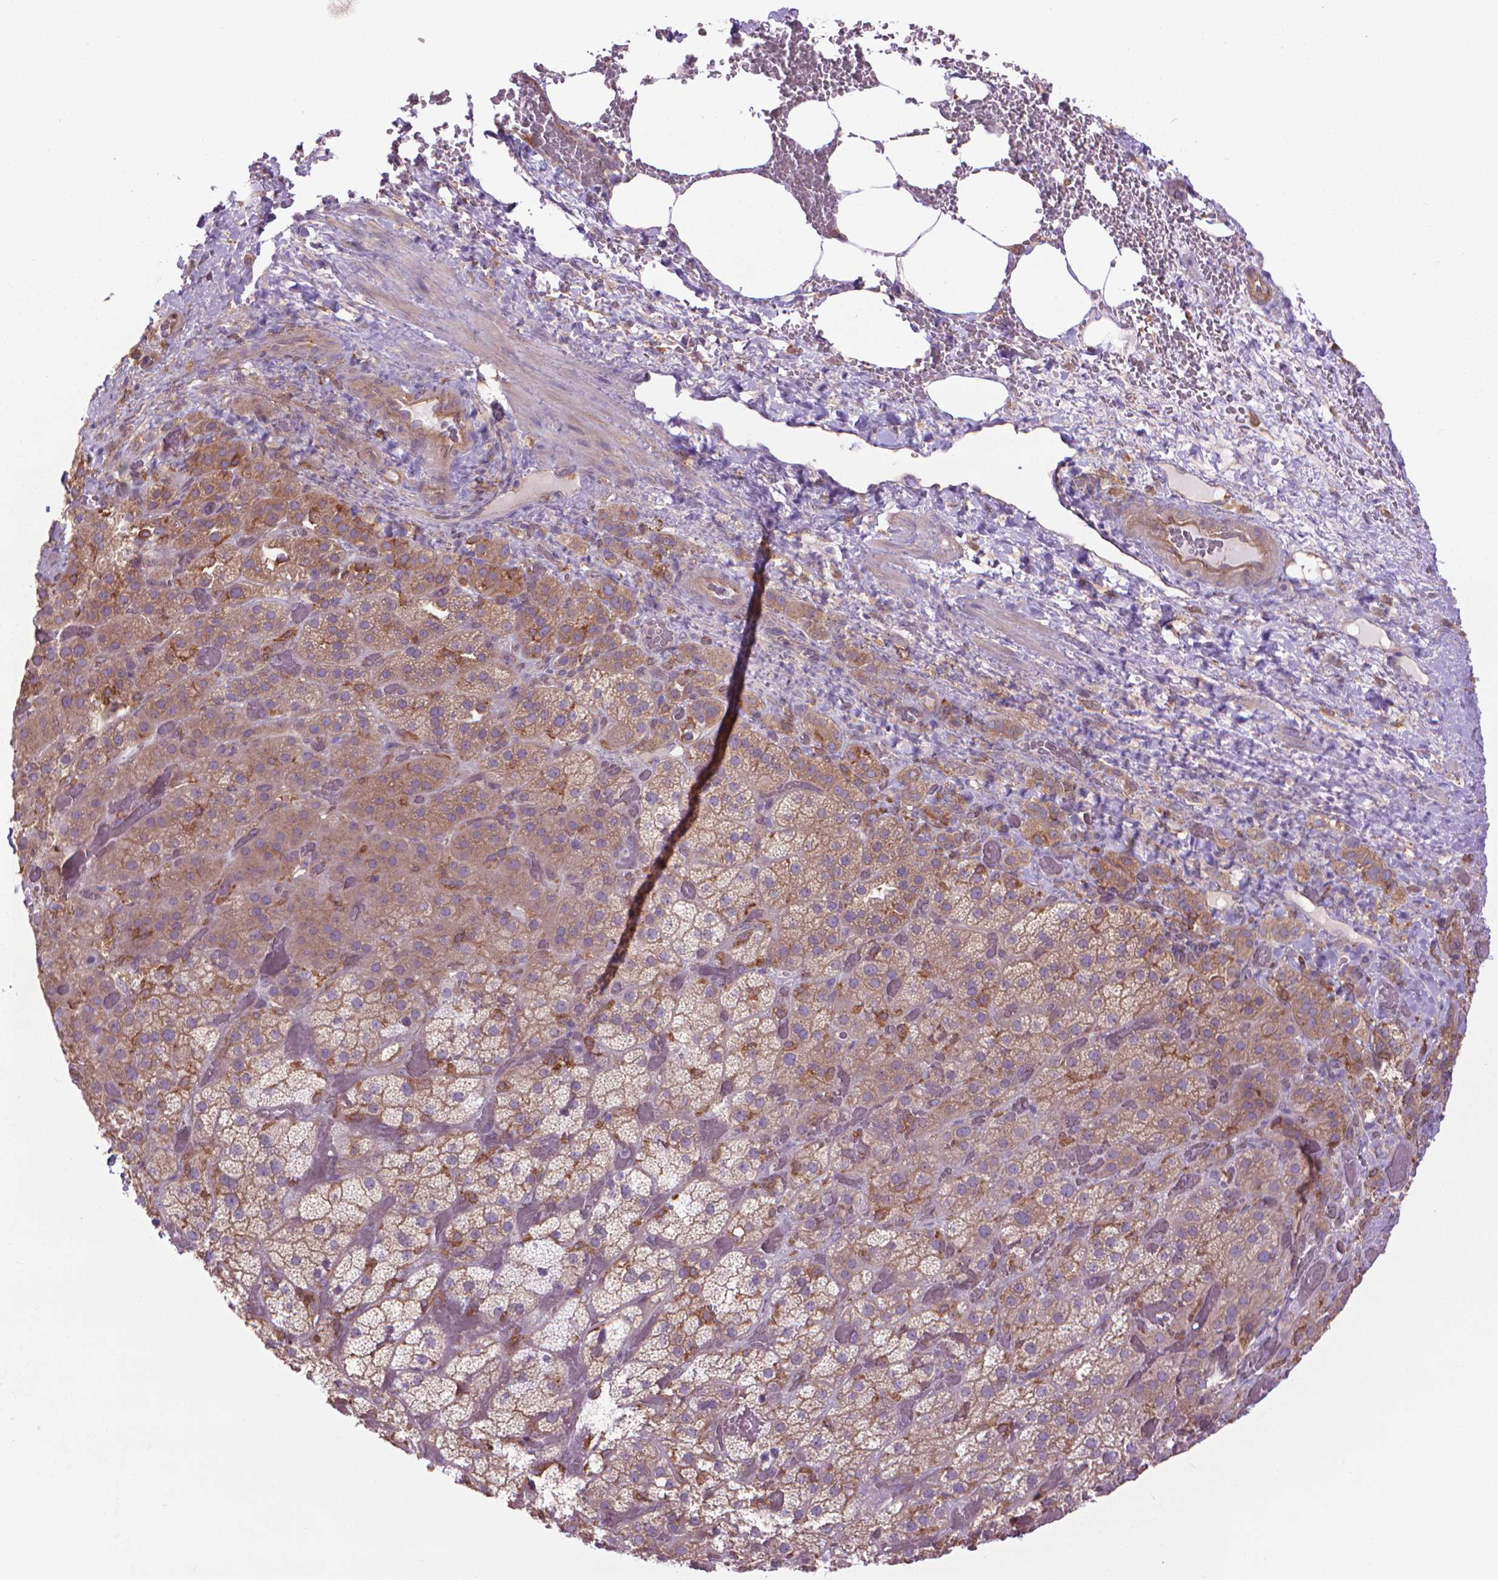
{"staining": {"intensity": "weak", "quantity": ">75%", "location": "cytoplasmic/membranous"}, "tissue": "adrenal gland", "cell_type": "Glandular cells", "image_type": "normal", "snomed": [{"axis": "morphology", "description": "Normal tissue, NOS"}, {"axis": "topography", "description": "Adrenal gland"}], "caption": "Protein analysis of unremarkable adrenal gland demonstrates weak cytoplasmic/membranous staining in about >75% of glandular cells.", "gene": "CORO1B", "patient": {"sex": "male", "age": 57}}